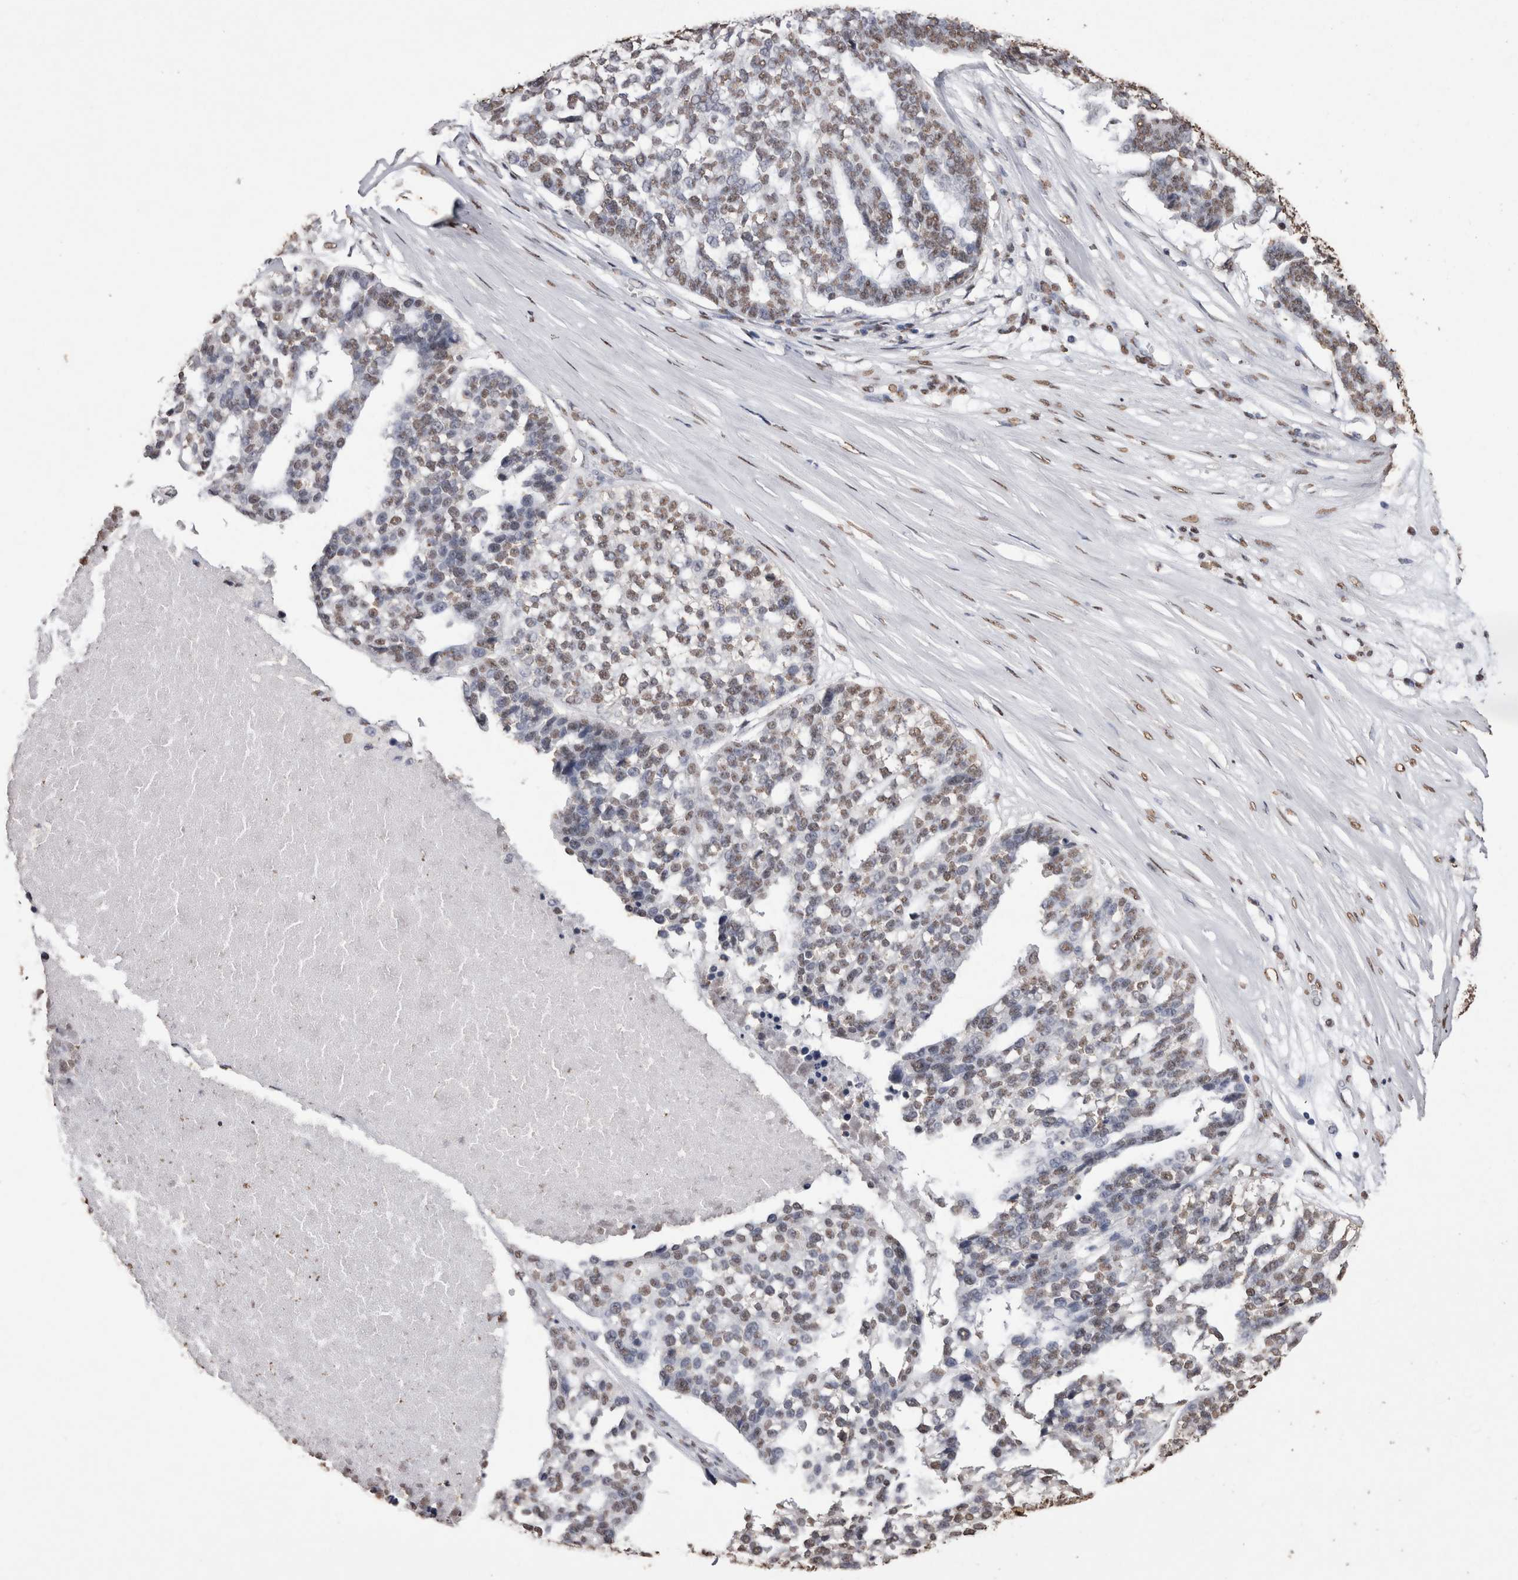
{"staining": {"intensity": "moderate", "quantity": "25%-75%", "location": "nuclear"}, "tissue": "ovarian cancer", "cell_type": "Tumor cells", "image_type": "cancer", "snomed": [{"axis": "morphology", "description": "Cystadenocarcinoma, serous, NOS"}, {"axis": "topography", "description": "Ovary"}], "caption": "The histopathology image reveals immunohistochemical staining of ovarian cancer. There is moderate nuclear expression is seen in approximately 25%-75% of tumor cells. (DAB = brown stain, brightfield microscopy at high magnification).", "gene": "NTHL1", "patient": {"sex": "female", "age": 59}}